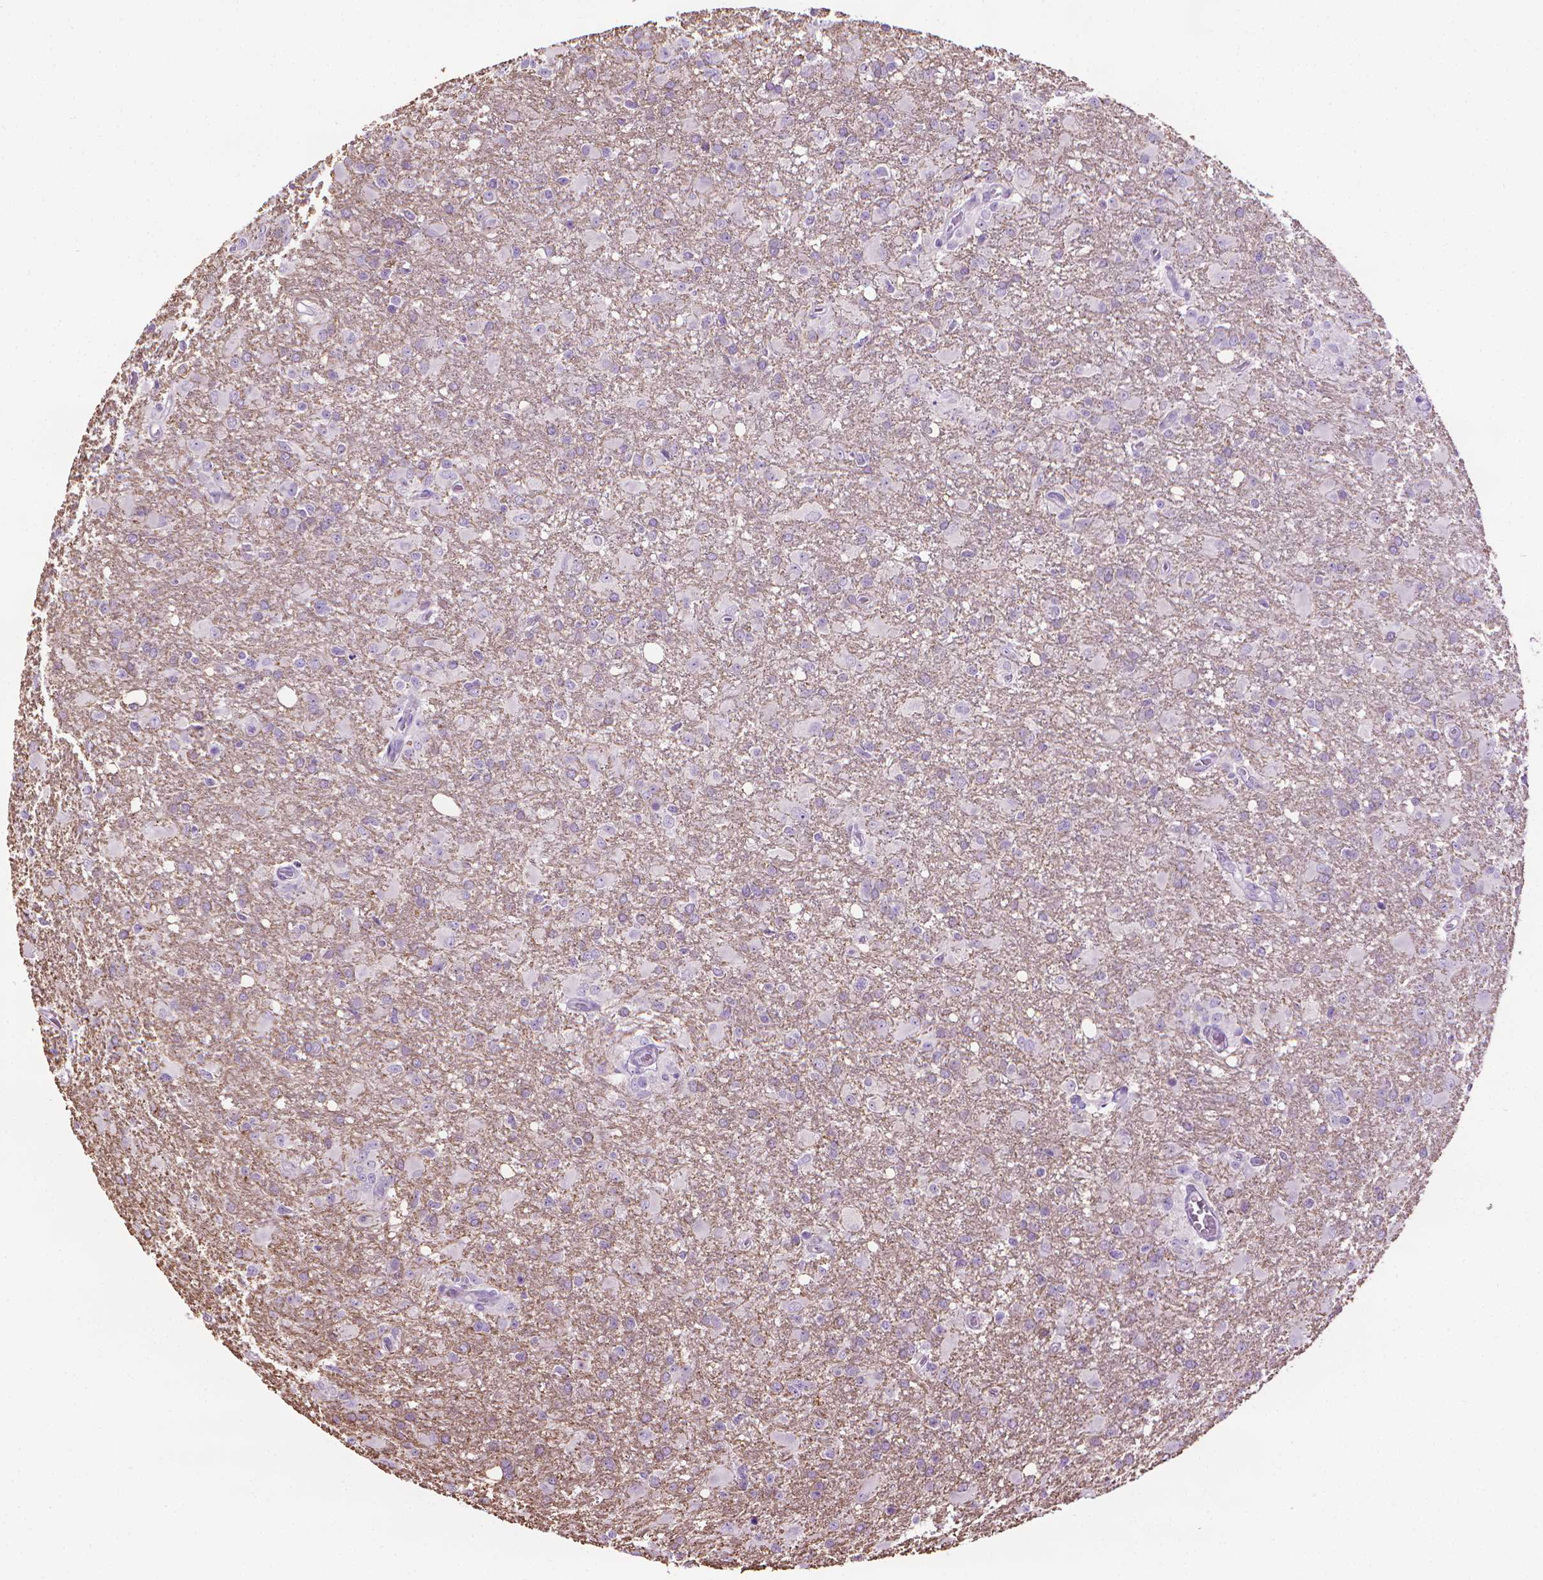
{"staining": {"intensity": "negative", "quantity": "none", "location": "none"}, "tissue": "glioma", "cell_type": "Tumor cells", "image_type": "cancer", "snomed": [{"axis": "morphology", "description": "Glioma, malignant, High grade"}, {"axis": "topography", "description": "Brain"}], "caption": "Glioma stained for a protein using IHC displays no expression tumor cells.", "gene": "DNAI7", "patient": {"sex": "male", "age": 68}}